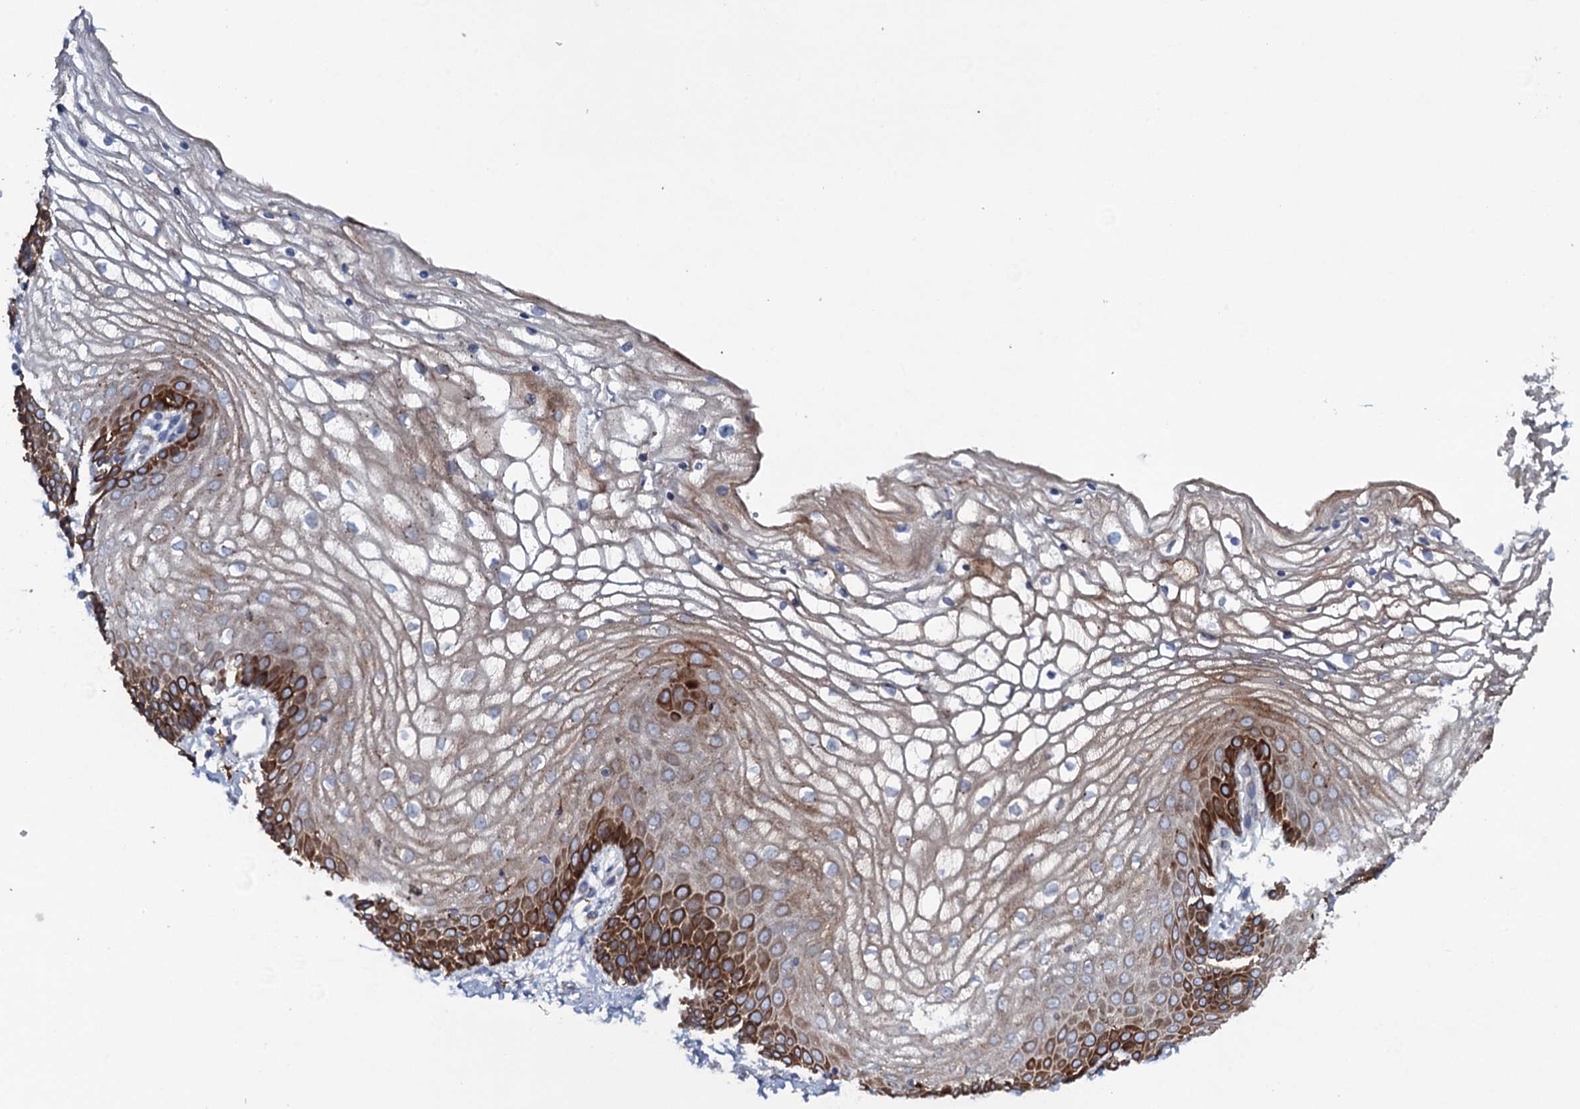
{"staining": {"intensity": "moderate", "quantity": "25%-75%", "location": "cytoplasmic/membranous"}, "tissue": "vagina", "cell_type": "Squamous epithelial cells", "image_type": "normal", "snomed": [{"axis": "morphology", "description": "Normal tissue, NOS"}, {"axis": "topography", "description": "Vagina"}], "caption": "Immunohistochemistry (IHC) histopathology image of benign vagina stained for a protein (brown), which demonstrates medium levels of moderate cytoplasmic/membranous staining in about 25%-75% of squamous epithelial cells.", "gene": "TXNDC11", "patient": {"sex": "female", "age": 68}}